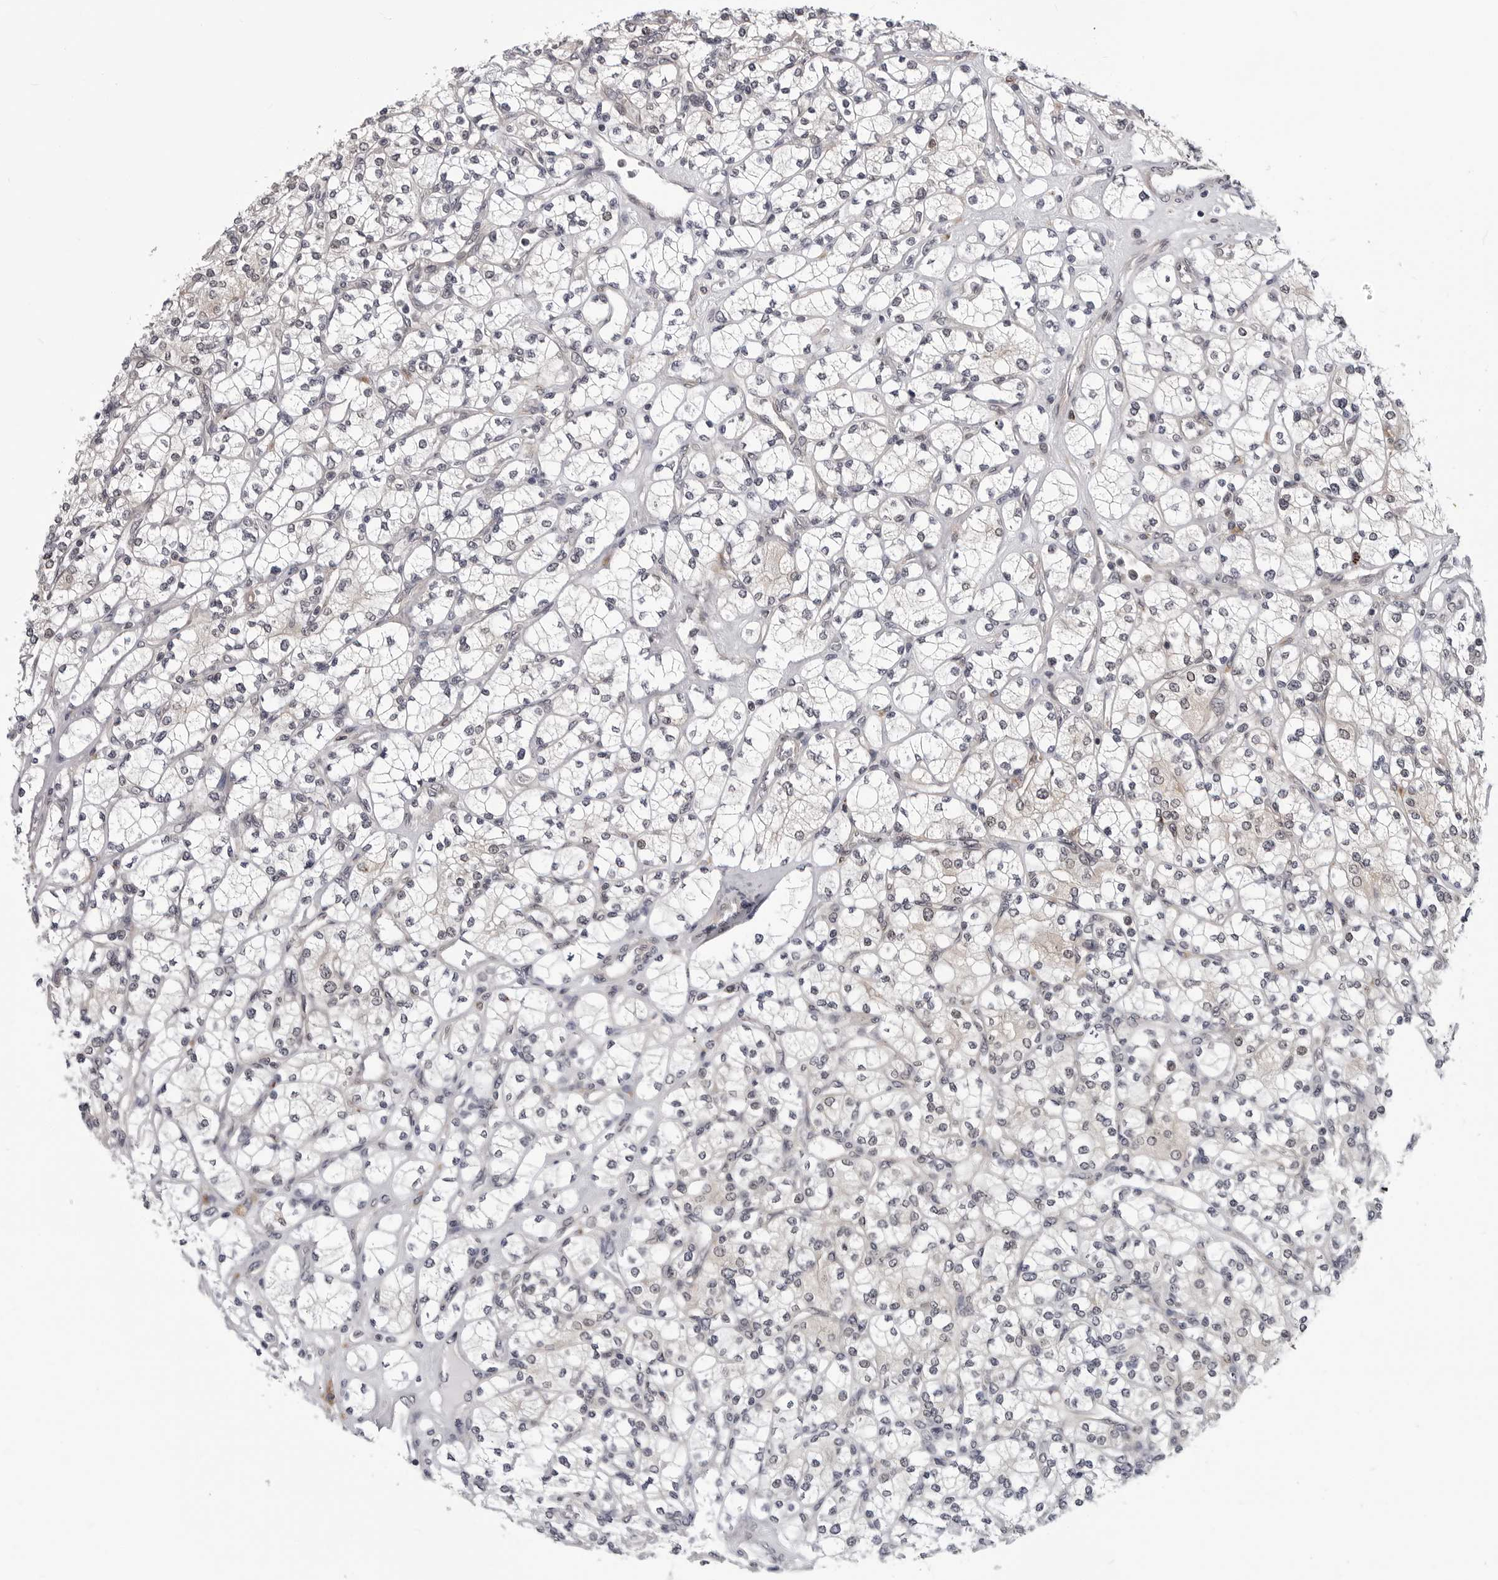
{"staining": {"intensity": "negative", "quantity": "none", "location": "none"}, "tissue": "renal cancer", "cell_type": "Tumor cells", "image_type": "cancer", "snomed": [{"axis": "morphology", "description": "Adenocarcinoma, NOS"}, {"axis": "topography", "description": "Kidney"}], "caption": "The micrograph displays no staining of tumor cells in renal adenocarcinoma.", "gene": "KIAA1614", "patient": {"sex": "male", "age": 77}}